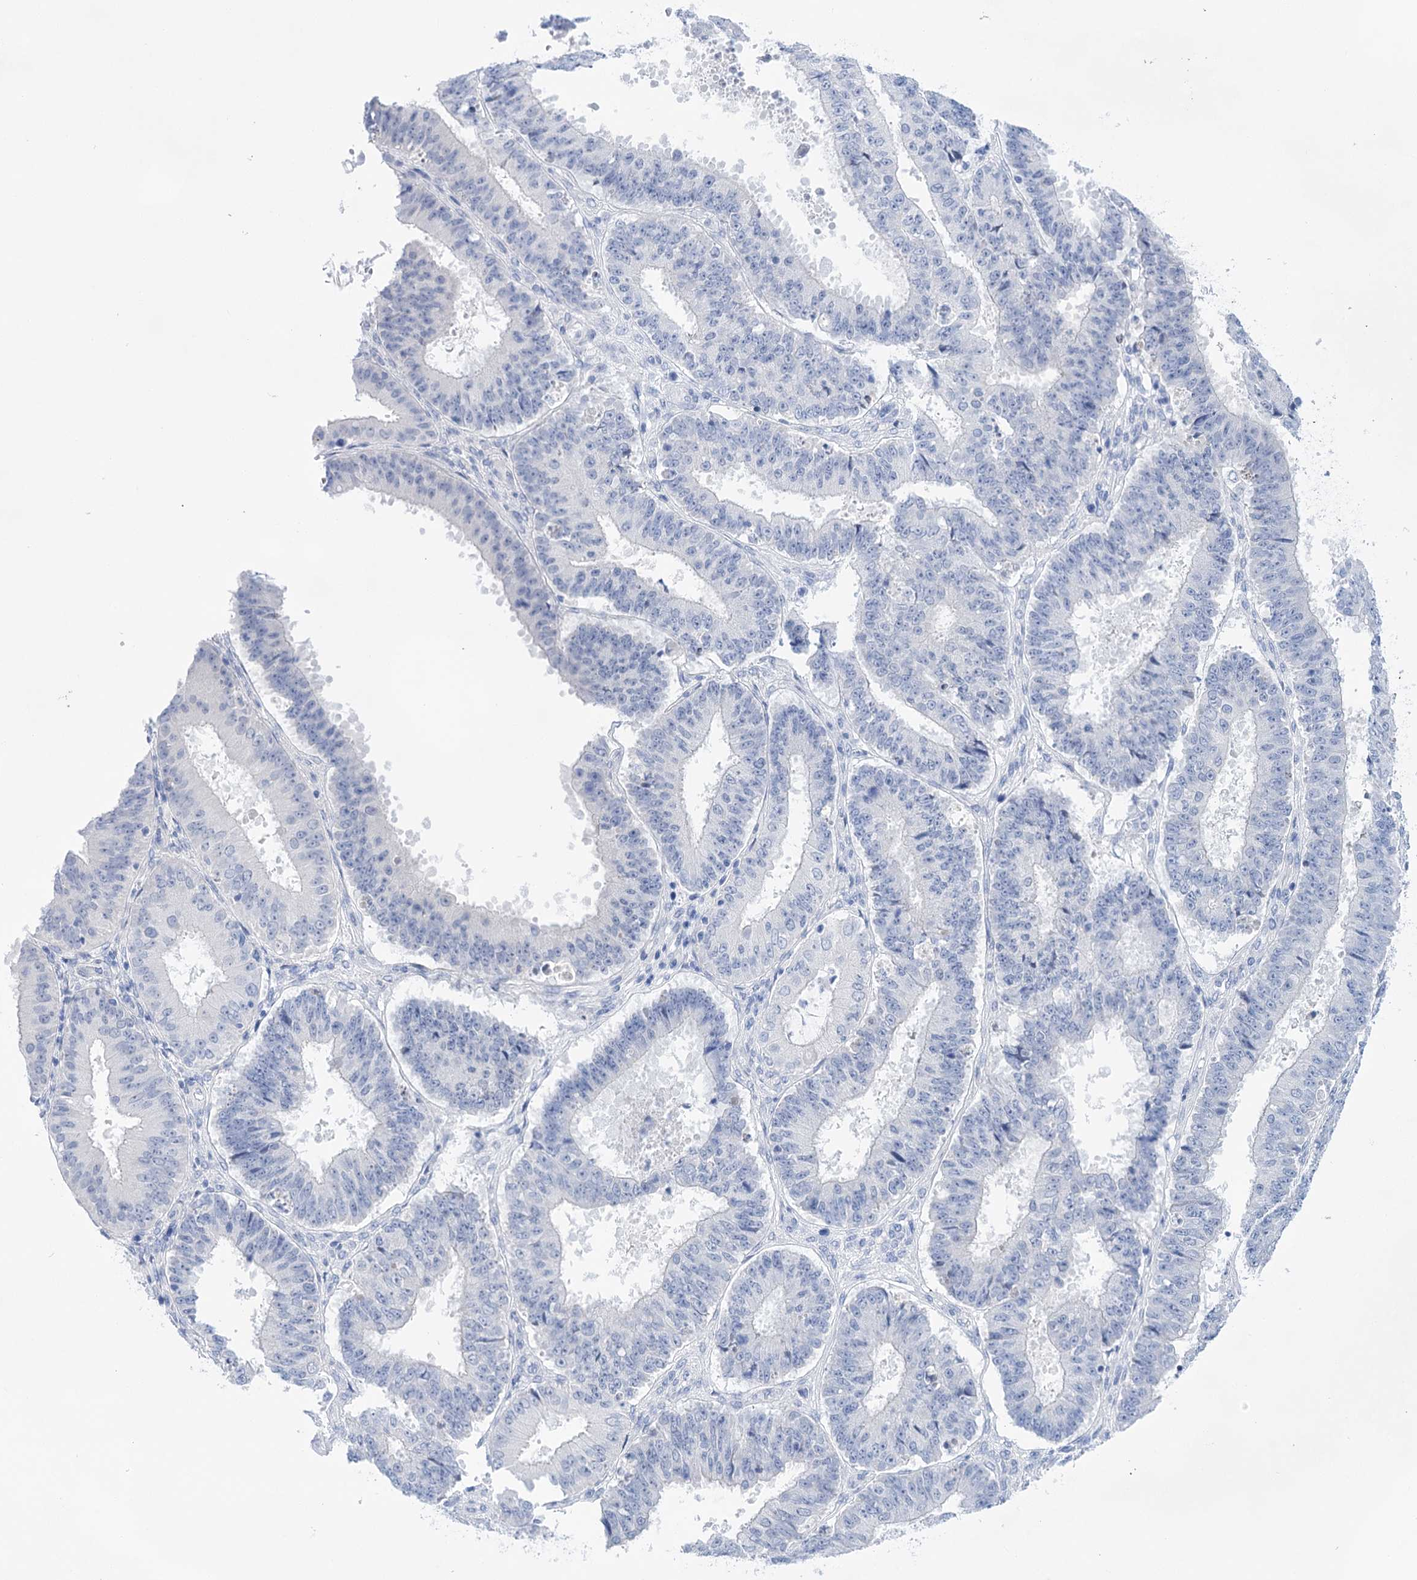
{"staining": {"intensity": "negative", "quantity": "none", "location": "none"}, "tissue": "ovarian cancer", "cell_type": "Tumor cells", "image_type": "cancer", "snomed": [{"axis": "morphology", "description": "Carcinoma, endometroid"}, {"axis": "topography", "description": "Appendix"}, {"axis": "topography", "description": "Ovary"}], "caption": "This histopathology image is of ovarian cancer (endometroid carcinoma) stained with IHC to label a protein in brown with the nuclei are counter-stained blue. There is no staining in tumor cells. (Stains: DAB (3,3'-diaminobenzidine) immunohistochemistry with hematoxylin counter stain, Microscopy: brightfield microscopy at high magnification).", "gene": "LALBA", "patient": {"sex": "female", "age": 42}}